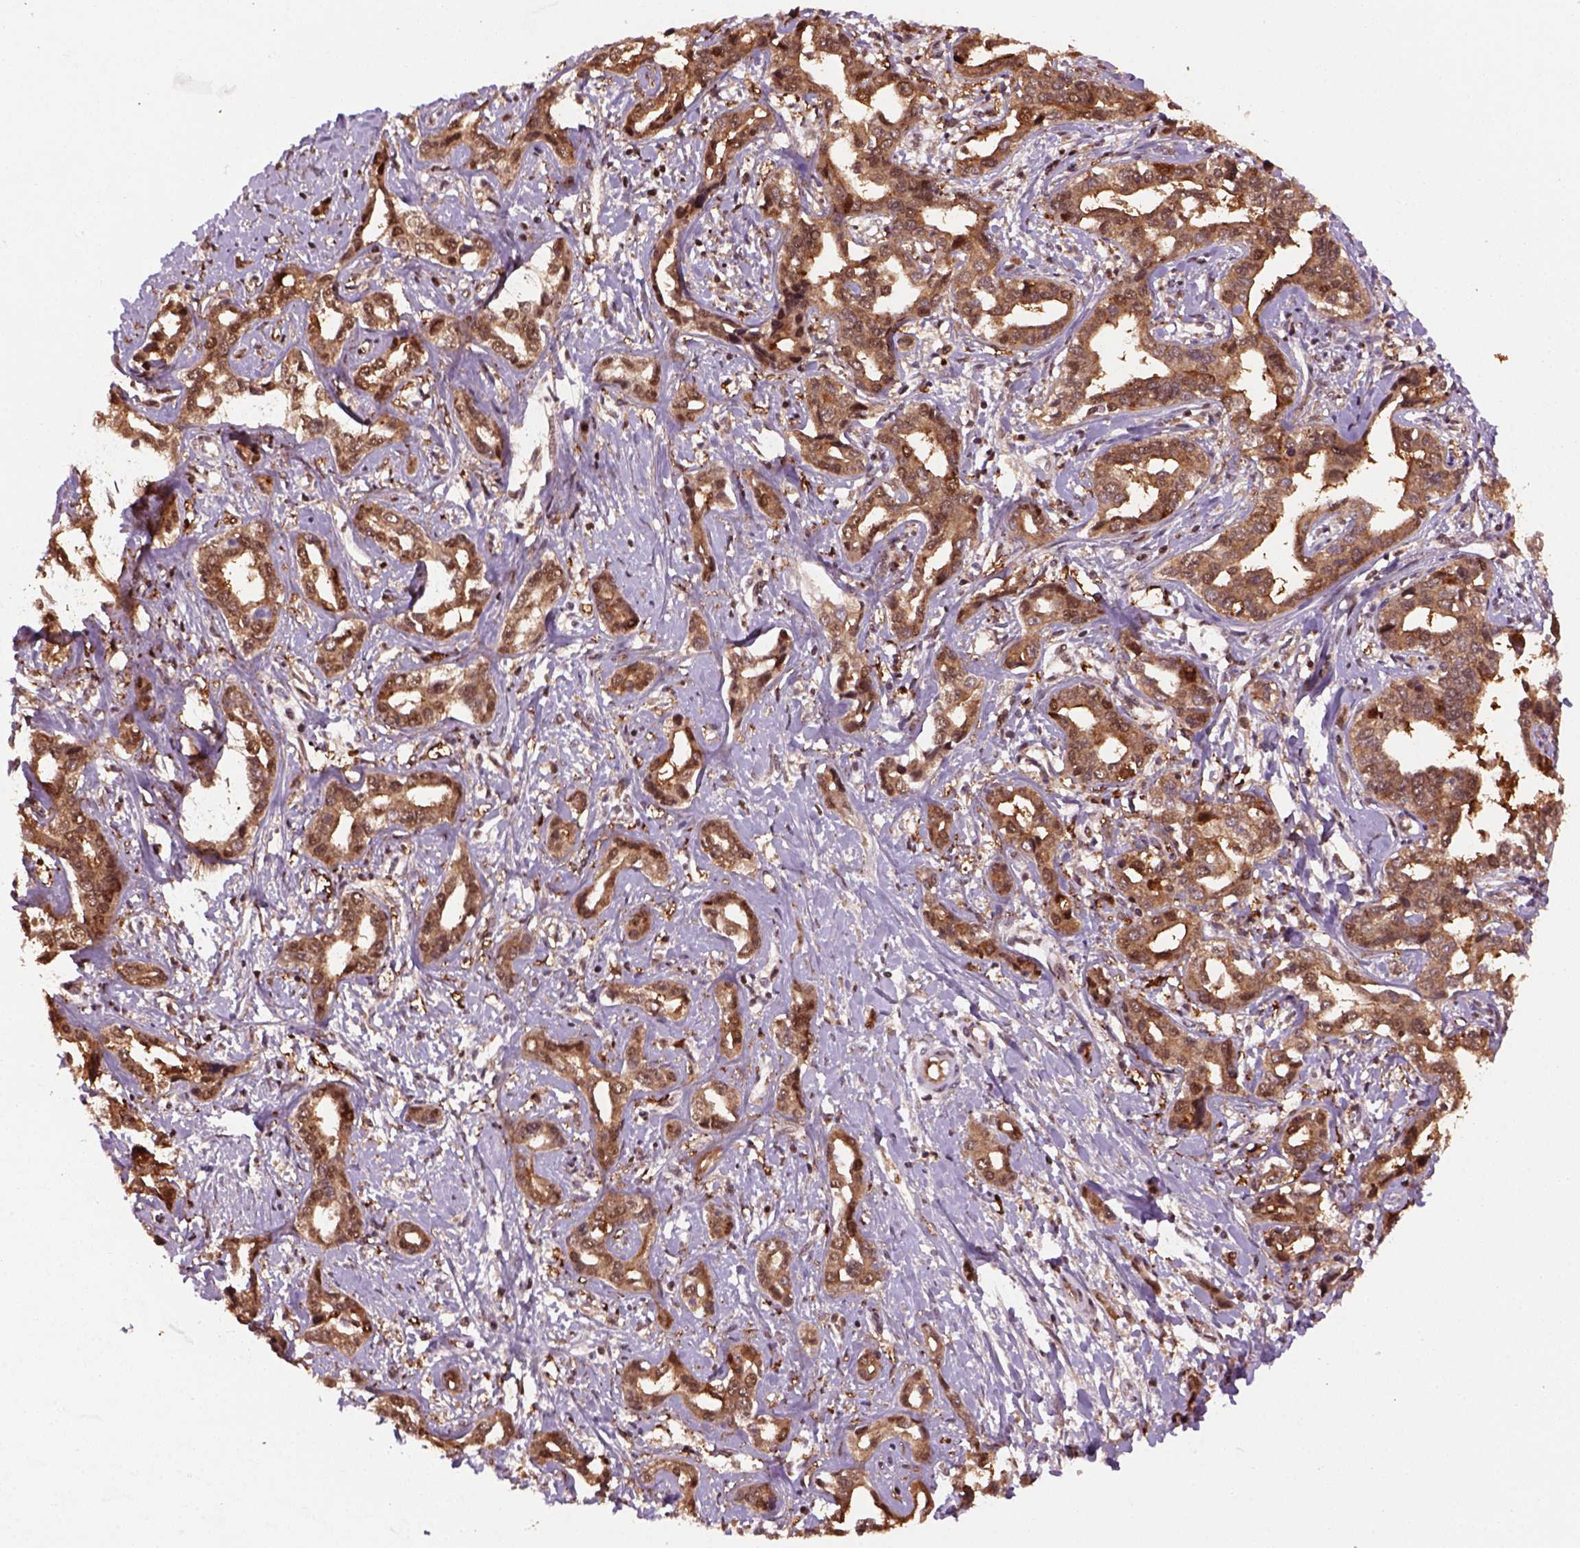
{"staining": {"intensity": "moderate", "quantity": ">75%", "location": "cytoplasmic/membranous,nuclear"}, "tissue": "liver cancer", "cell_type": "Tumor cells", "image_type": "cancer", "snomed": [{"axis": "morphology", "description": "Cholangiocarcinoma"}, {"axis": "topography", "description": "Liver"}], "caption": "High-magnification brightfield microscopy of liver cancer (cholangiocarcinoma) stained with DAB (3,3'-diaminobenzidine) (brown) and counterstained with hematoxylin (blue). tumor cells exhibit moderate cytoplasmic/membranous and nuclear positivity is appreciated in about>75% of cells.", "gene": "GOT1", "patient": {"sex": "male", "age": 59}}